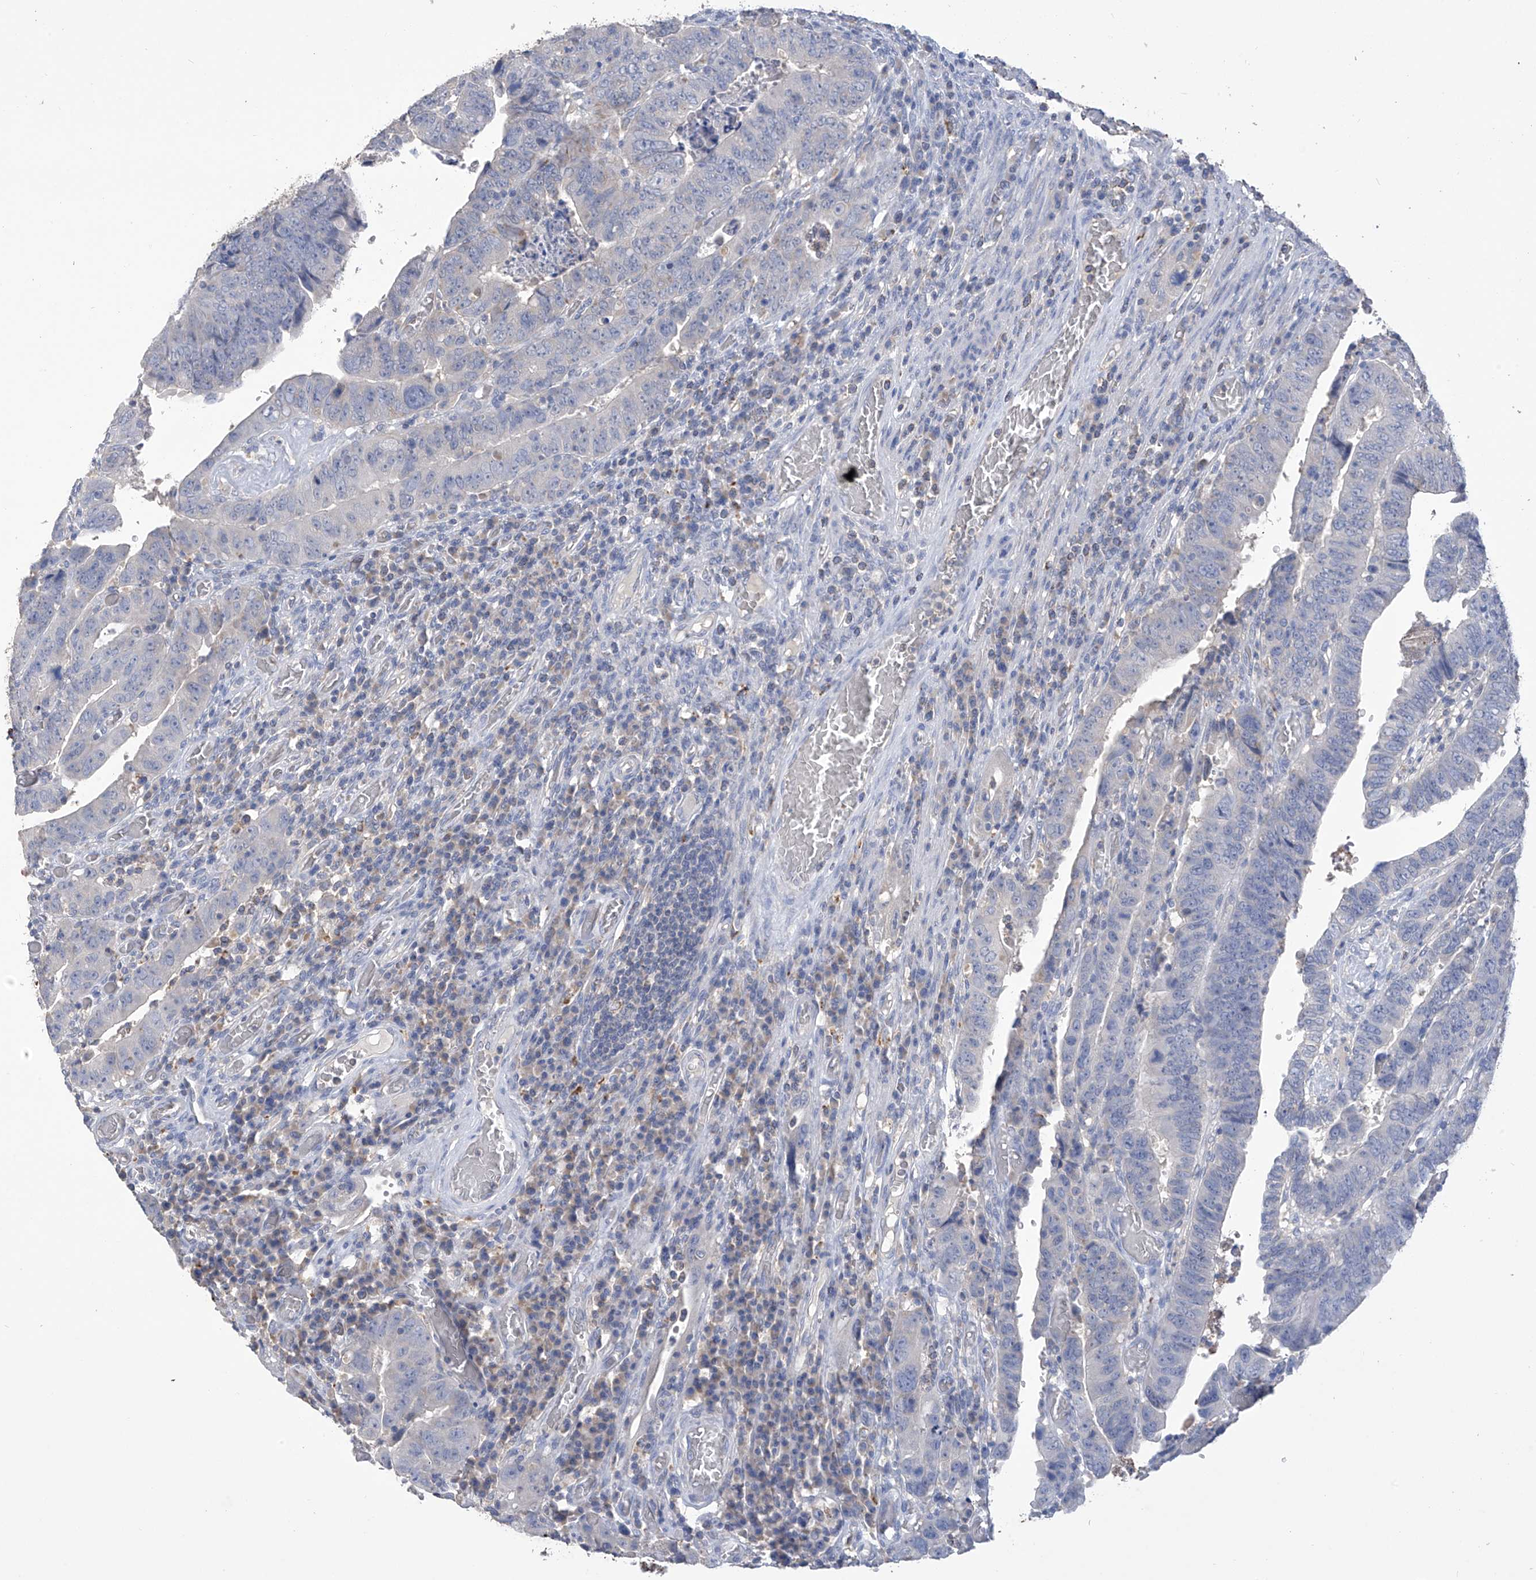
{"staining": {"intensity": "negative", "quantity": "none", "location": "none"}, "tissue": "colorectal cancer", "cell_type": "Tumor cells", "image_type": "cancer", "snomed": [{"axis": "morphology", "description": "Normal tissue, NOS"}, {"axis": "morphology", "description": "Adenocarcinoma, NOS"}, {"axis": "topography", "description": "Rectum"}], "caption": "High power microscopy micrograph of an immunohistochemistry (IHC) micrograph of colorectal adenocarcinoma, revealing no significant staining in tumor cells. (DAB (3,3'-diaminobenzidine) immunohistochemistry (IHC) visualized using brightfield microscopy, high magnification).", "gene": "OGT", "patient": {"sex": "female", "age": 65}}